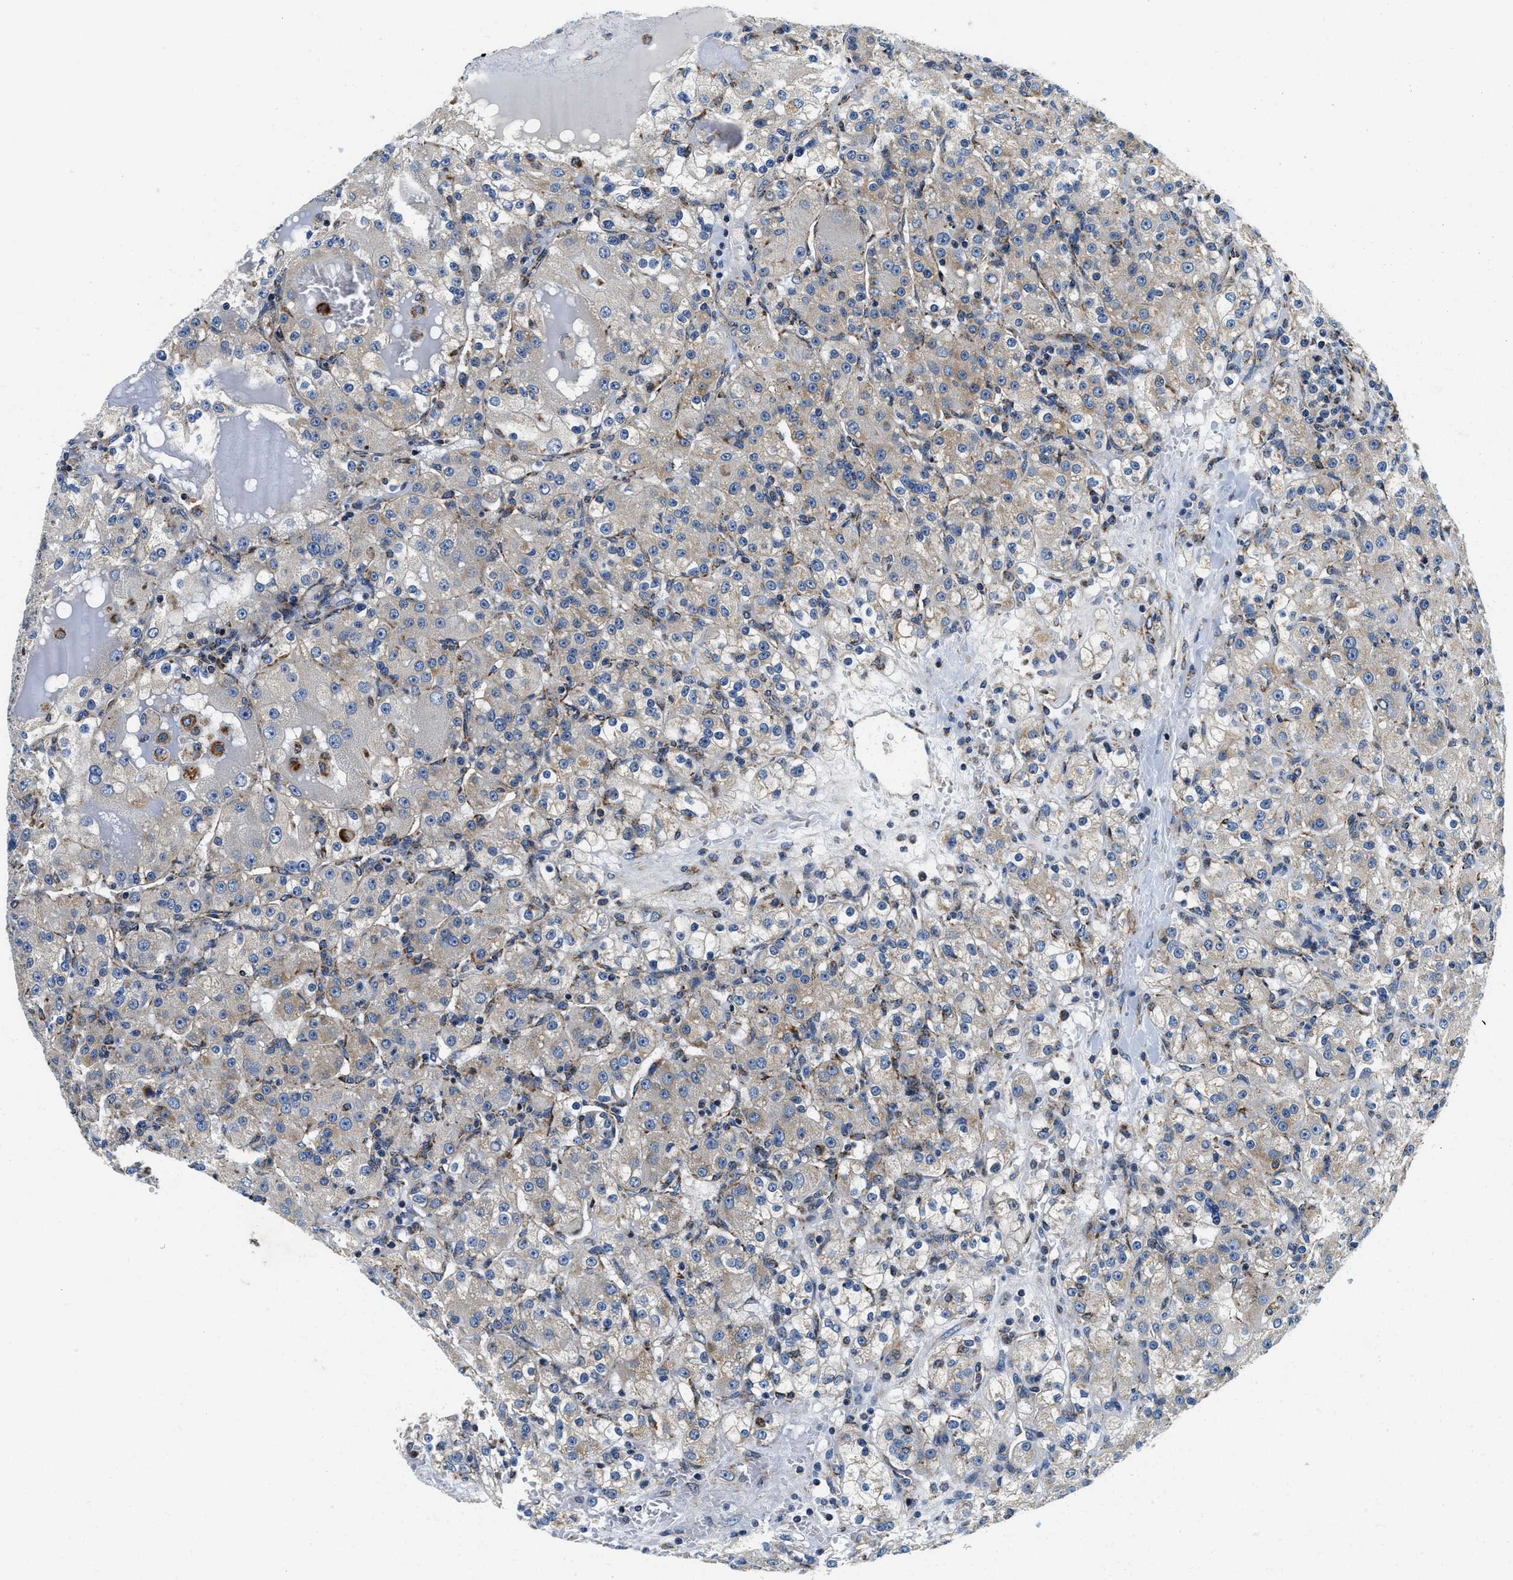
{"staining": {"intensity": "weak", "quantity": "<25%", "location": "cytoplasmic/membranous"}, "tissue": "renal cancer", "cell_type": "Tumor cells", "image_type": "cancer", "snomed": [{"axis": "morphology", "description": "Normal tissue, NOS"}, {"axis": "morphology", "description": "Adenocarcinoma, NOS"}, {"axis": "topography", "description": "Kidney"}], "caption": "The histopathology image shows no significant staining in tumor cells of renal cancer (adenocarcinoma).", "gene": "SAMD4B", "patient": {"sex": "male", "age": 61}}